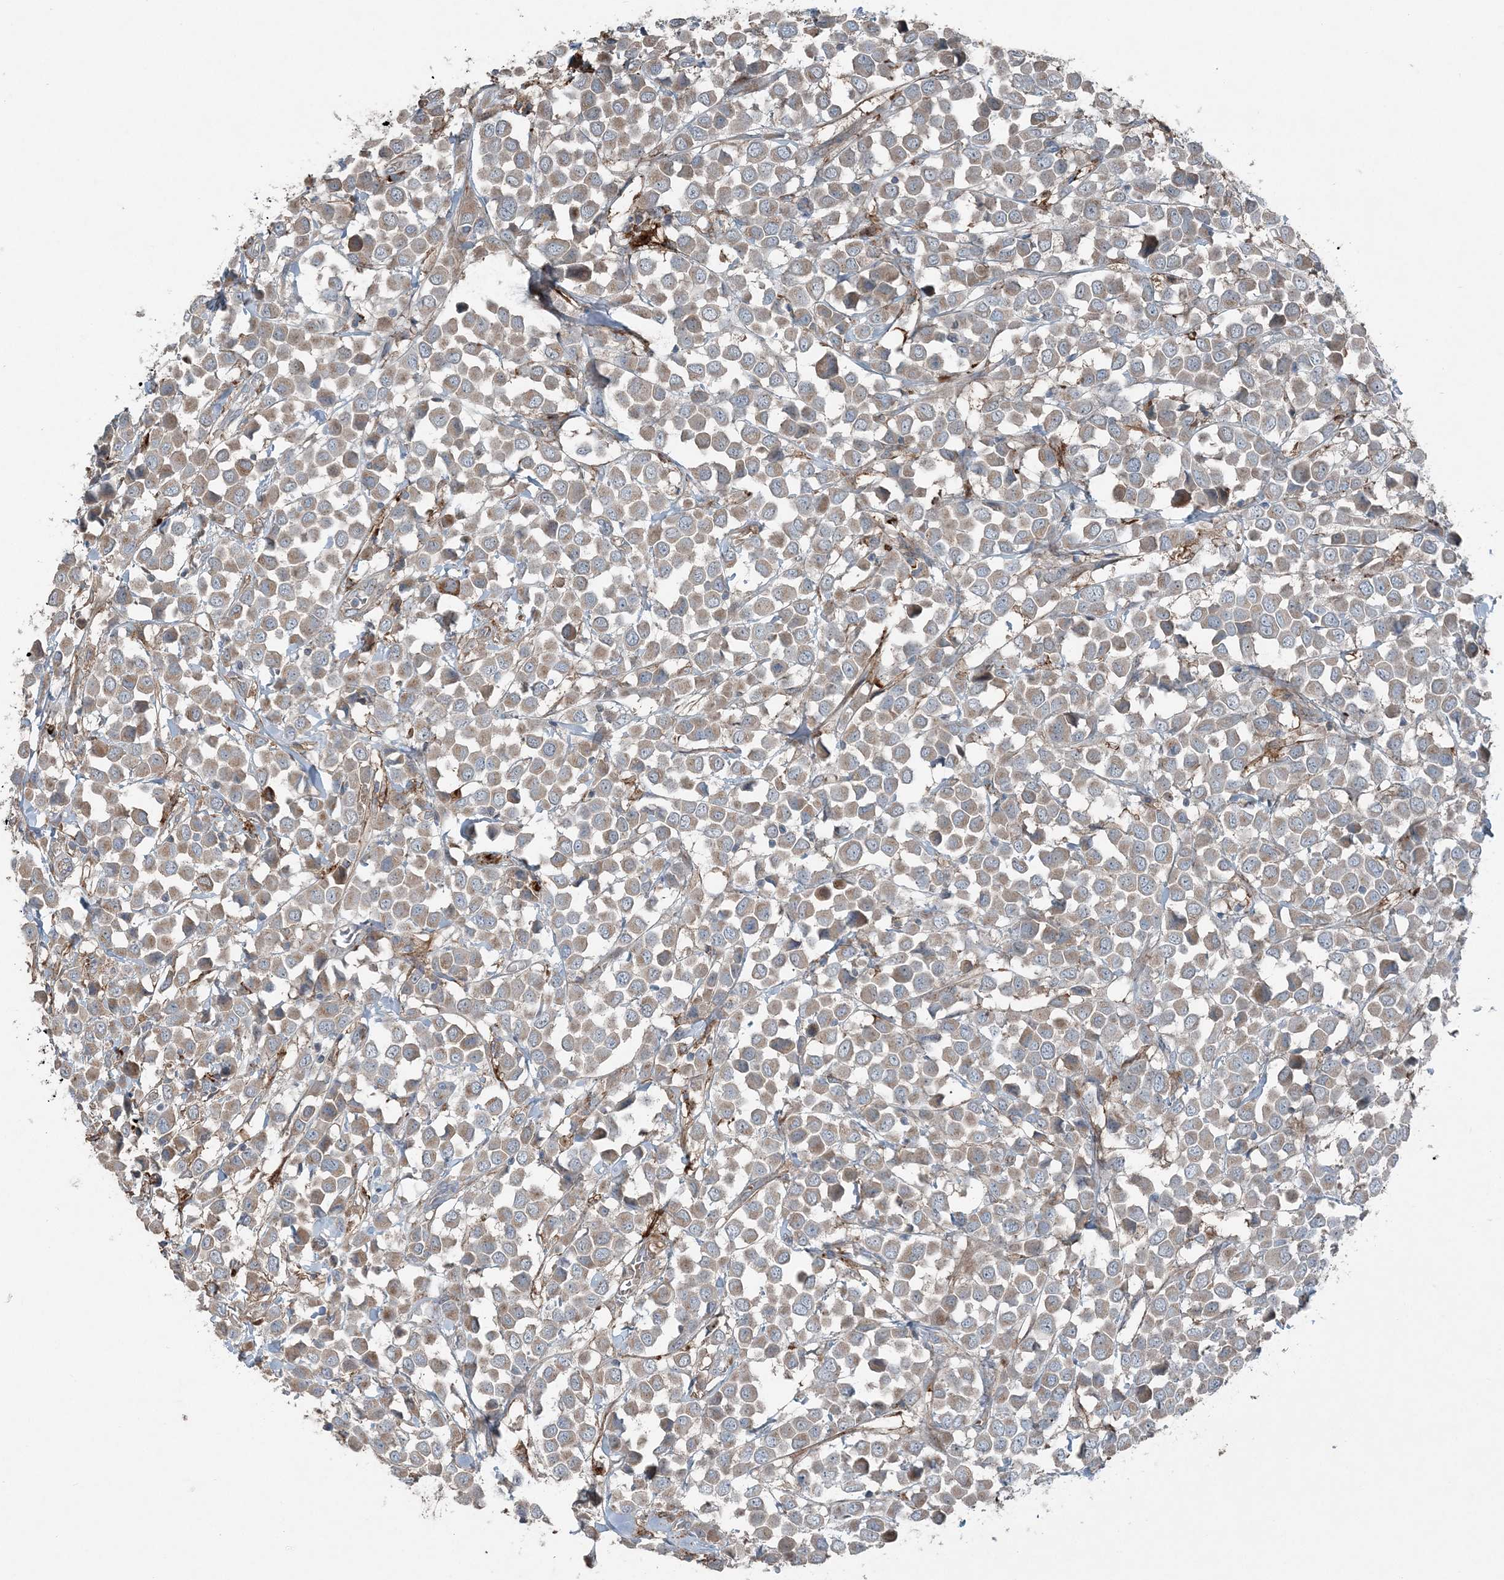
{"staining": {"intensity": "weak", "quantity": ">75%", "location": "cytoplasmic/membranous"}, "tissue": "breast cancer", "cell_type": "Tumor cells", "image_type": "cancer", "snomed": [{"axis": "morphology", "description": "Duct carcinoma"}, {"axis": "topography", "description": "Breast"}], "caption": "A high-resolution photomicrograph shows immunohistochemistry staining of invasive ductal carcinoma (breast), which exhibits weak cytoplasmic/membranous staining in approximately >75% of tumor cells. (DAB IHC with brightfield microscopy, high magnification).", "gene": "KY", "patient": {"sex": "female", "age": 61}}